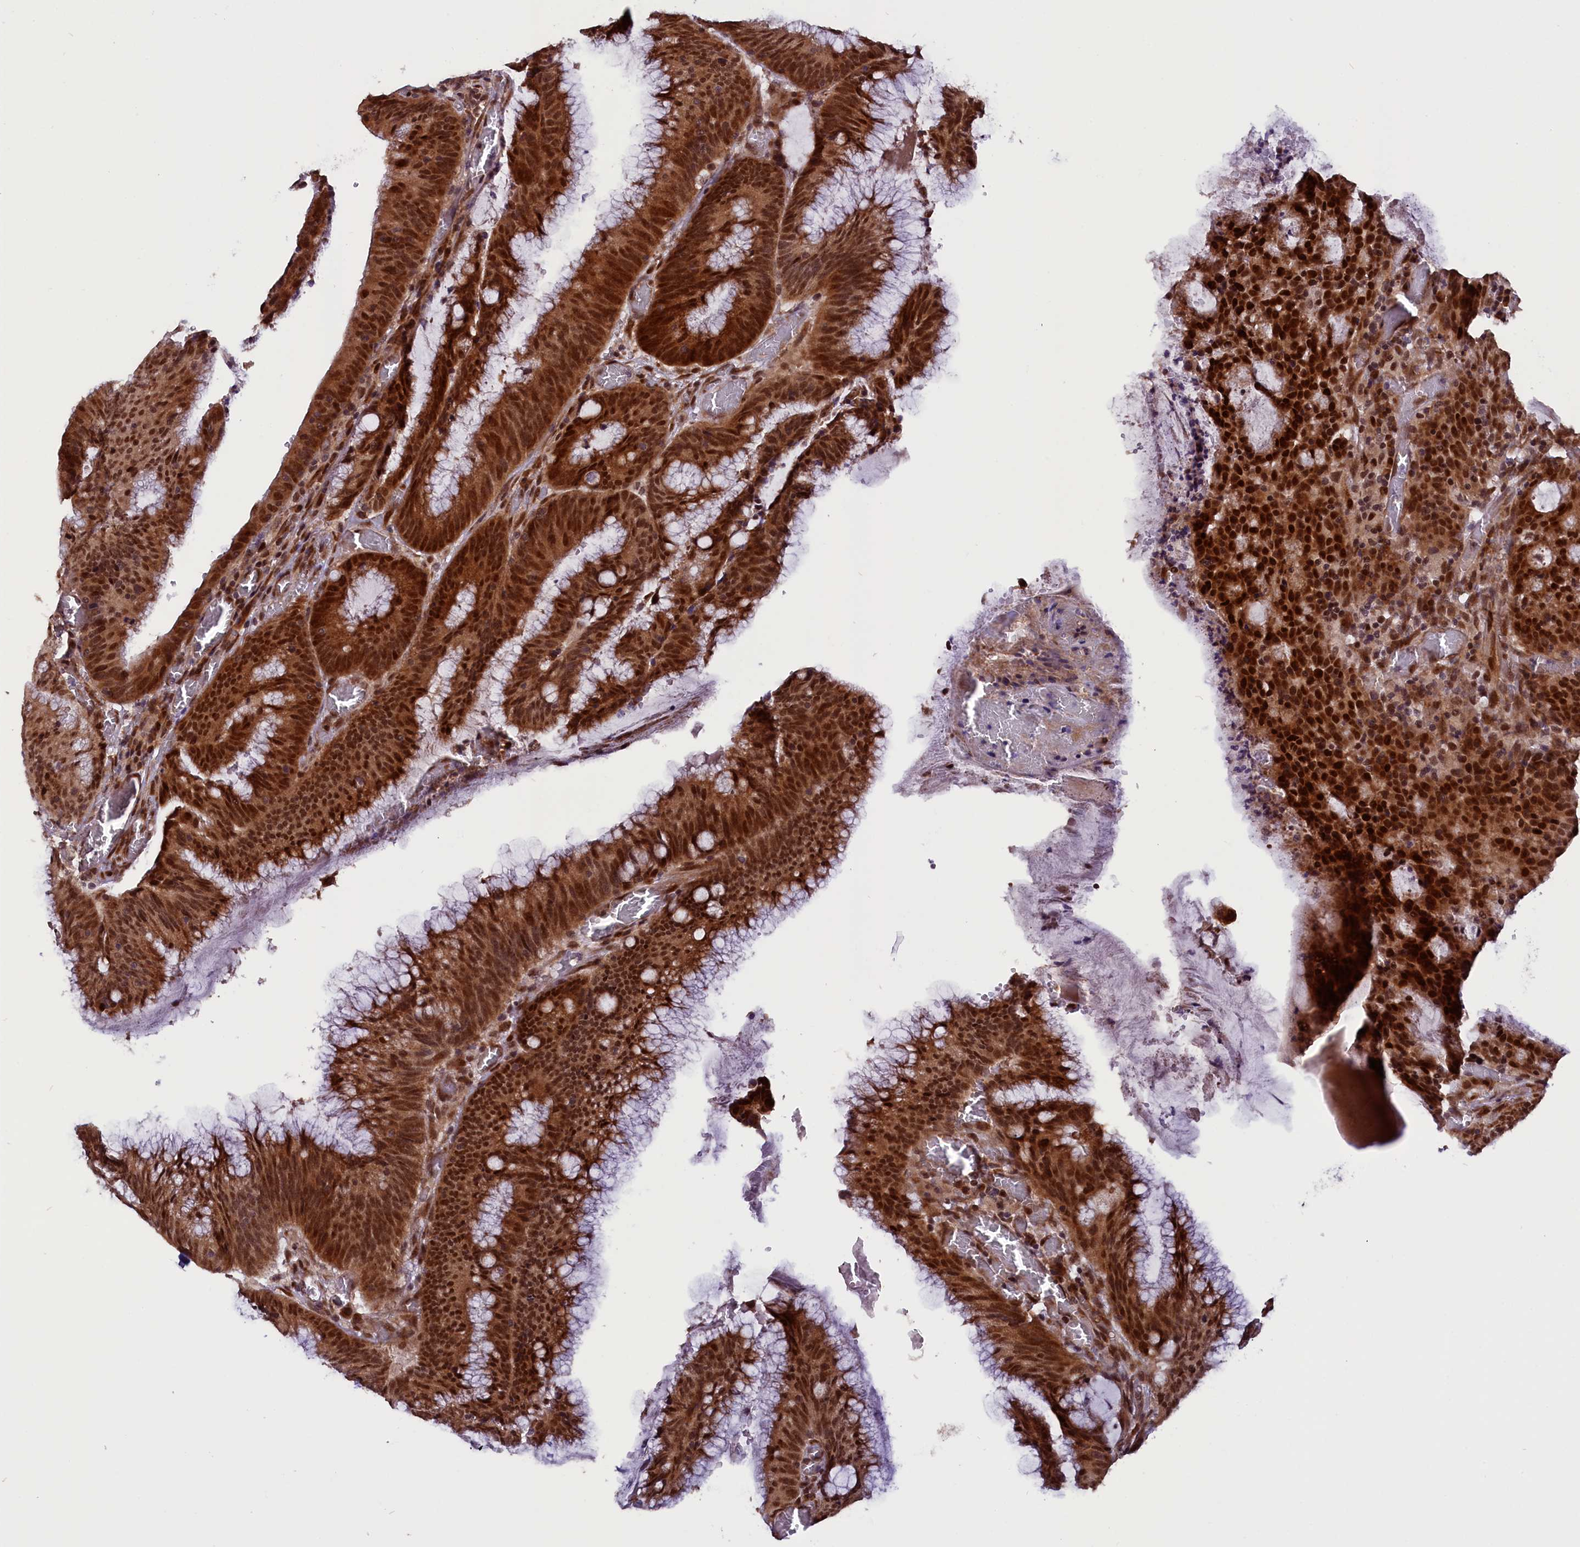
{"staining": {"intensity": "strong", "quantity": ">75%", "location": "cytoplasmic/membranous,nuclear"}, "tissue": "colorectal cancer", "cell_type": "Tumor cells", "image_type": "cancer", "snomed": [{"axis": "morphology", "description": "Adenocarcinoma, NOS"}, {"axis": "topography", "description": "Rectum"}], "caption": "The histopathology image demonstrates staining of colorectal cancer, revealing strong cytoplasmic/membranous and nuclear protein positivity (brown color) within tumor cells.", "gene": "RPUSD2", "patient": {"sex": "female", "age": 77}}